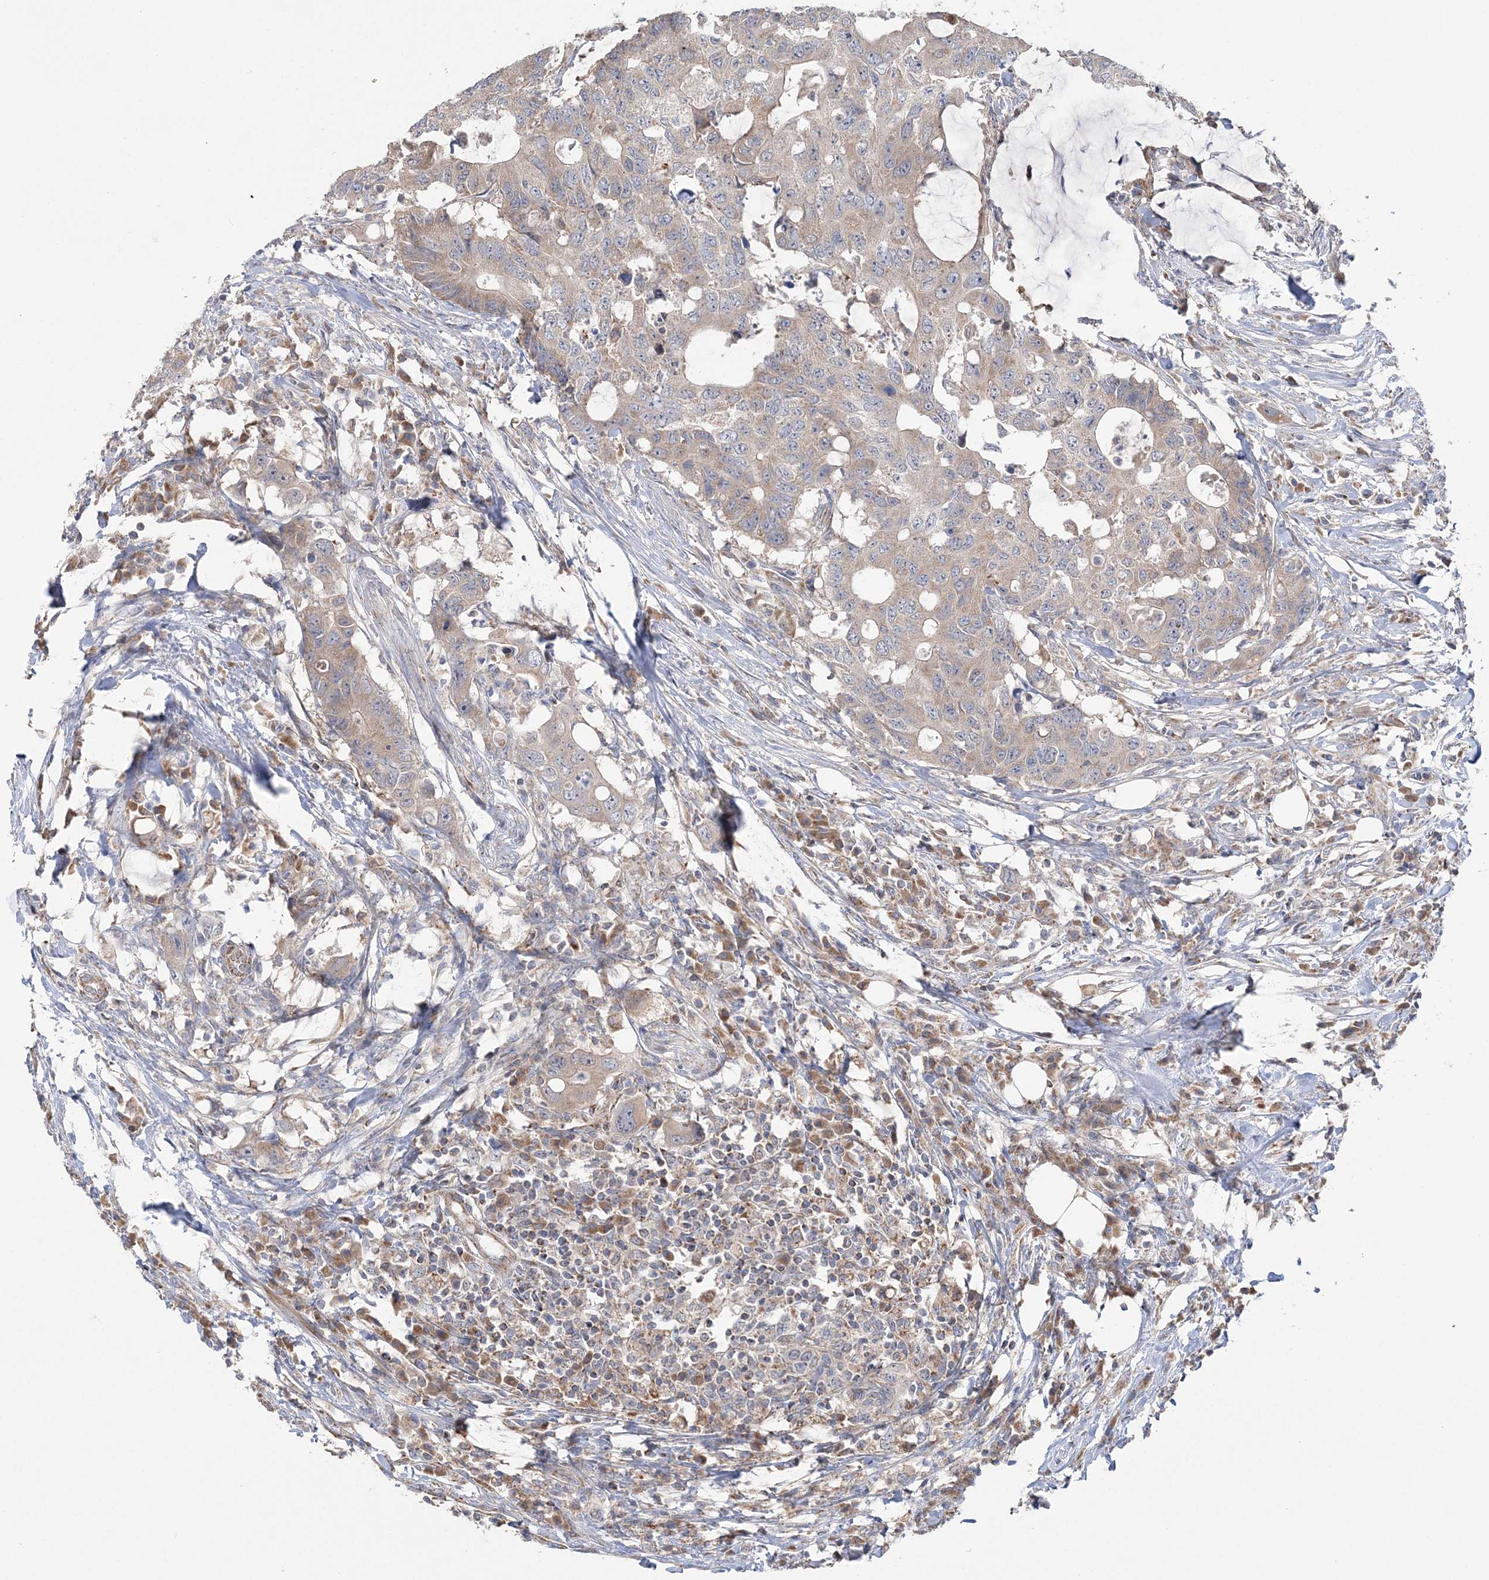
{"staining": {"intensity": "weak", "quantity": ">75%", "location": "cytoplasmic/membranous"}, "tissue": "colorectal cancer", "cell_type": "Tumor cells", "image_type": "cancer", "snomed": [{"axis": "morphology", "description": "Adenocarcinoma, NOS"}, {"axis": "topography", "description": "Colon"}], "caption": "Immunohistochemistry (IHC) of colorectal cancer shows low levels of weak cytoplasmic/membranous positivity in about >75% of tumor cells.", "gene": "MMADHC", "patient": {"sex": "male", "age": 71}}